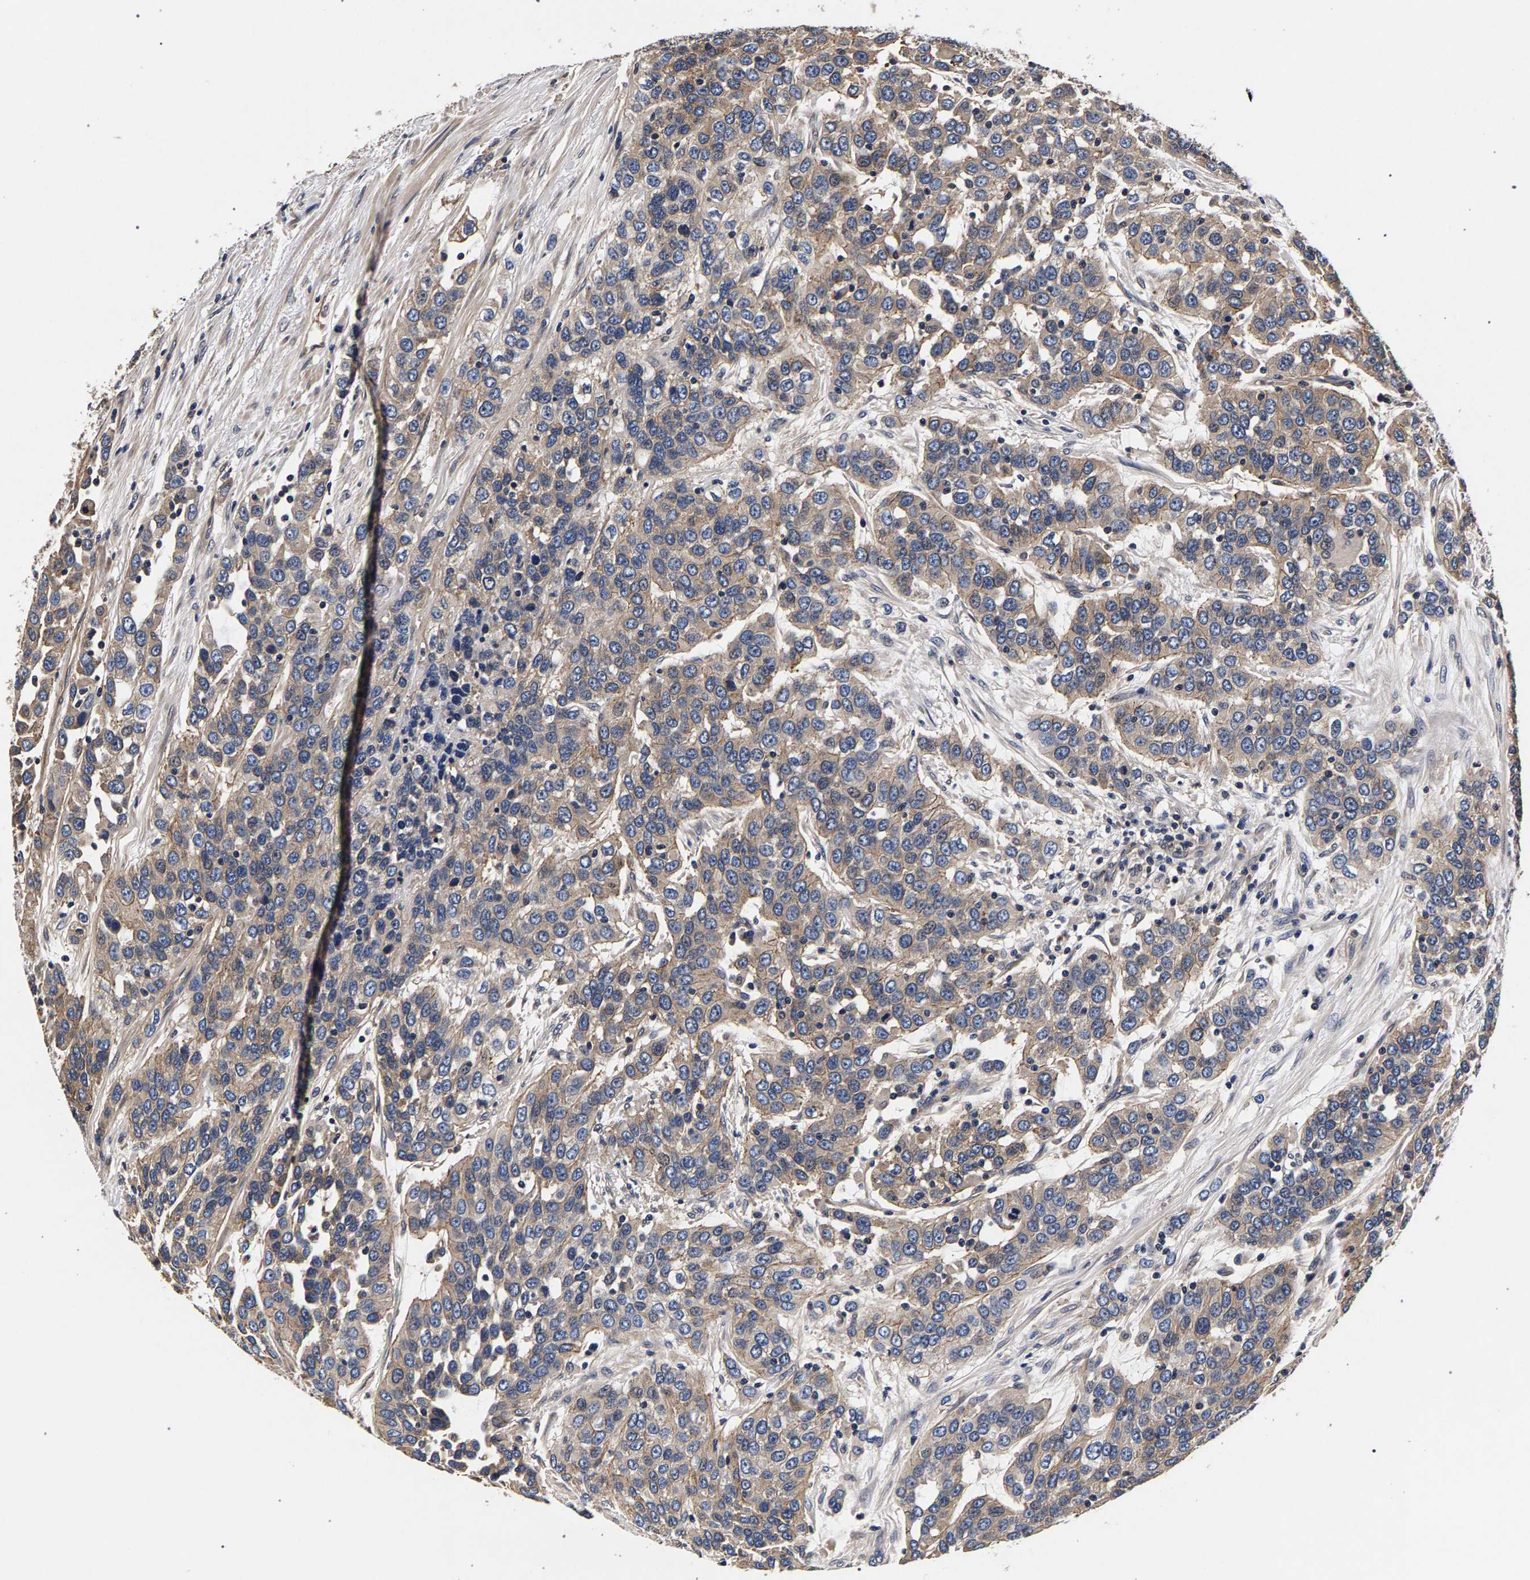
{"staining": {"intensity": "weak", "quantity": ">75%", "location": "cytoplasmic/membranous"}, "tissue": "urothelial cancer", "cell_type": "Tumor cells", "image_type": "cancer", "snomed": [{"axis": "morphology", "description": "Urothelial carcinoma, High grade"}, {"axis": "topography", "description": "Urinary bladder"}], "caption": "High-magnification brightfield microscopy of urothelial carcinoma (high-grade) stained with DAB (brown) and counterstained with hematoxylin (blue). tumor cells exhibit weak cytoplasmic/membranous positivity is present in approximately>75% of cells. (DAB (3,3'-diaminobenzidine) IHC, brown staining for protein, blue staining for nuclei).", "gene": "MARCHF7", "patient": {"sex": "female", "age": 80}}